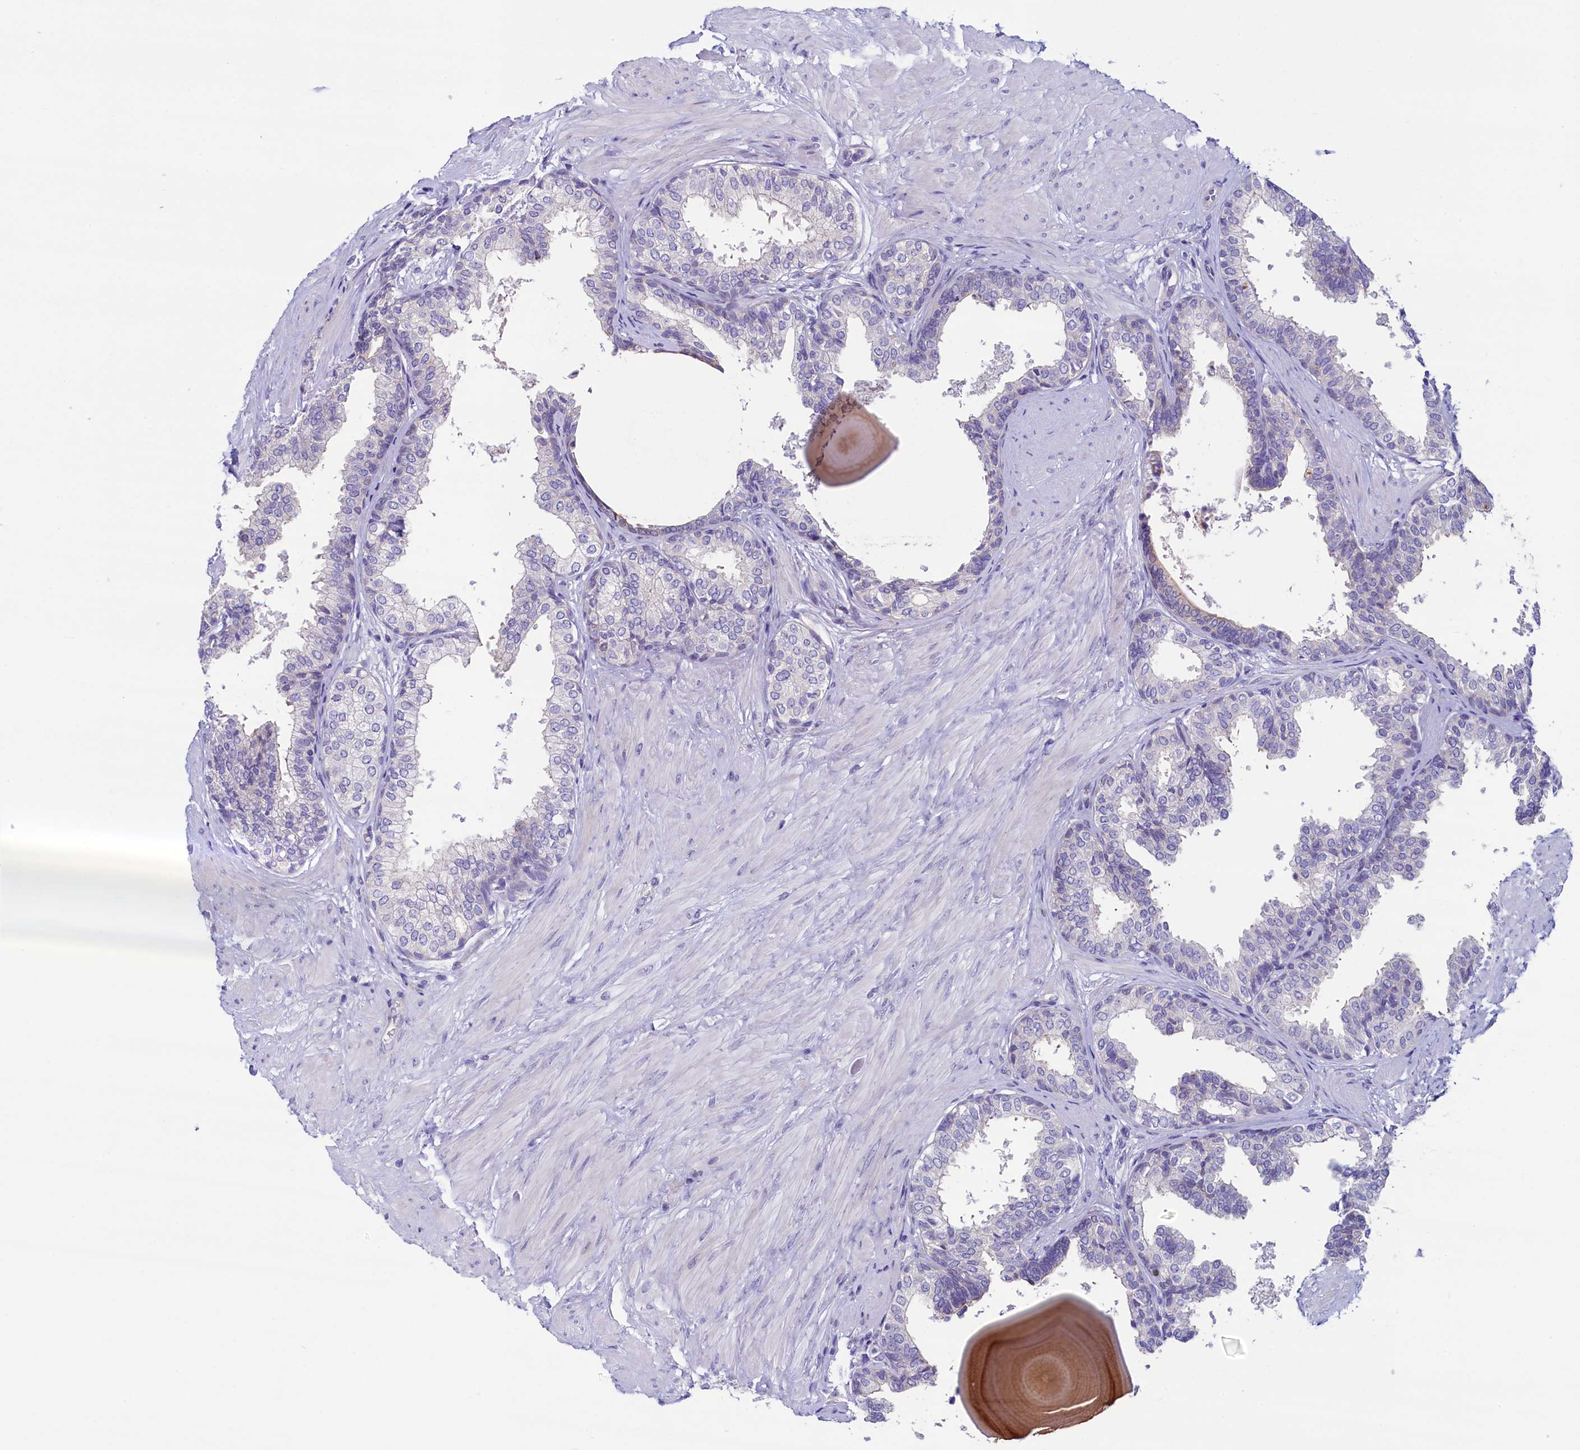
{"staining": {"intensity": "negative", "quantity": "none", "location": "none"}, "tissue": "prostate", "cell_type": "Glandular cells", "image_type": "normal", "snomed": [{"axis": "morphology", "description": "Normal tissue, NOS"}, {"axis": "topography", "description": "Prostate"}], "caption": "This is an IHC micrograph of benign prostate. There is no staining in glandular cells.", "gene": "KRBOX5", "patient": {"sex": "male", "age": 48}}